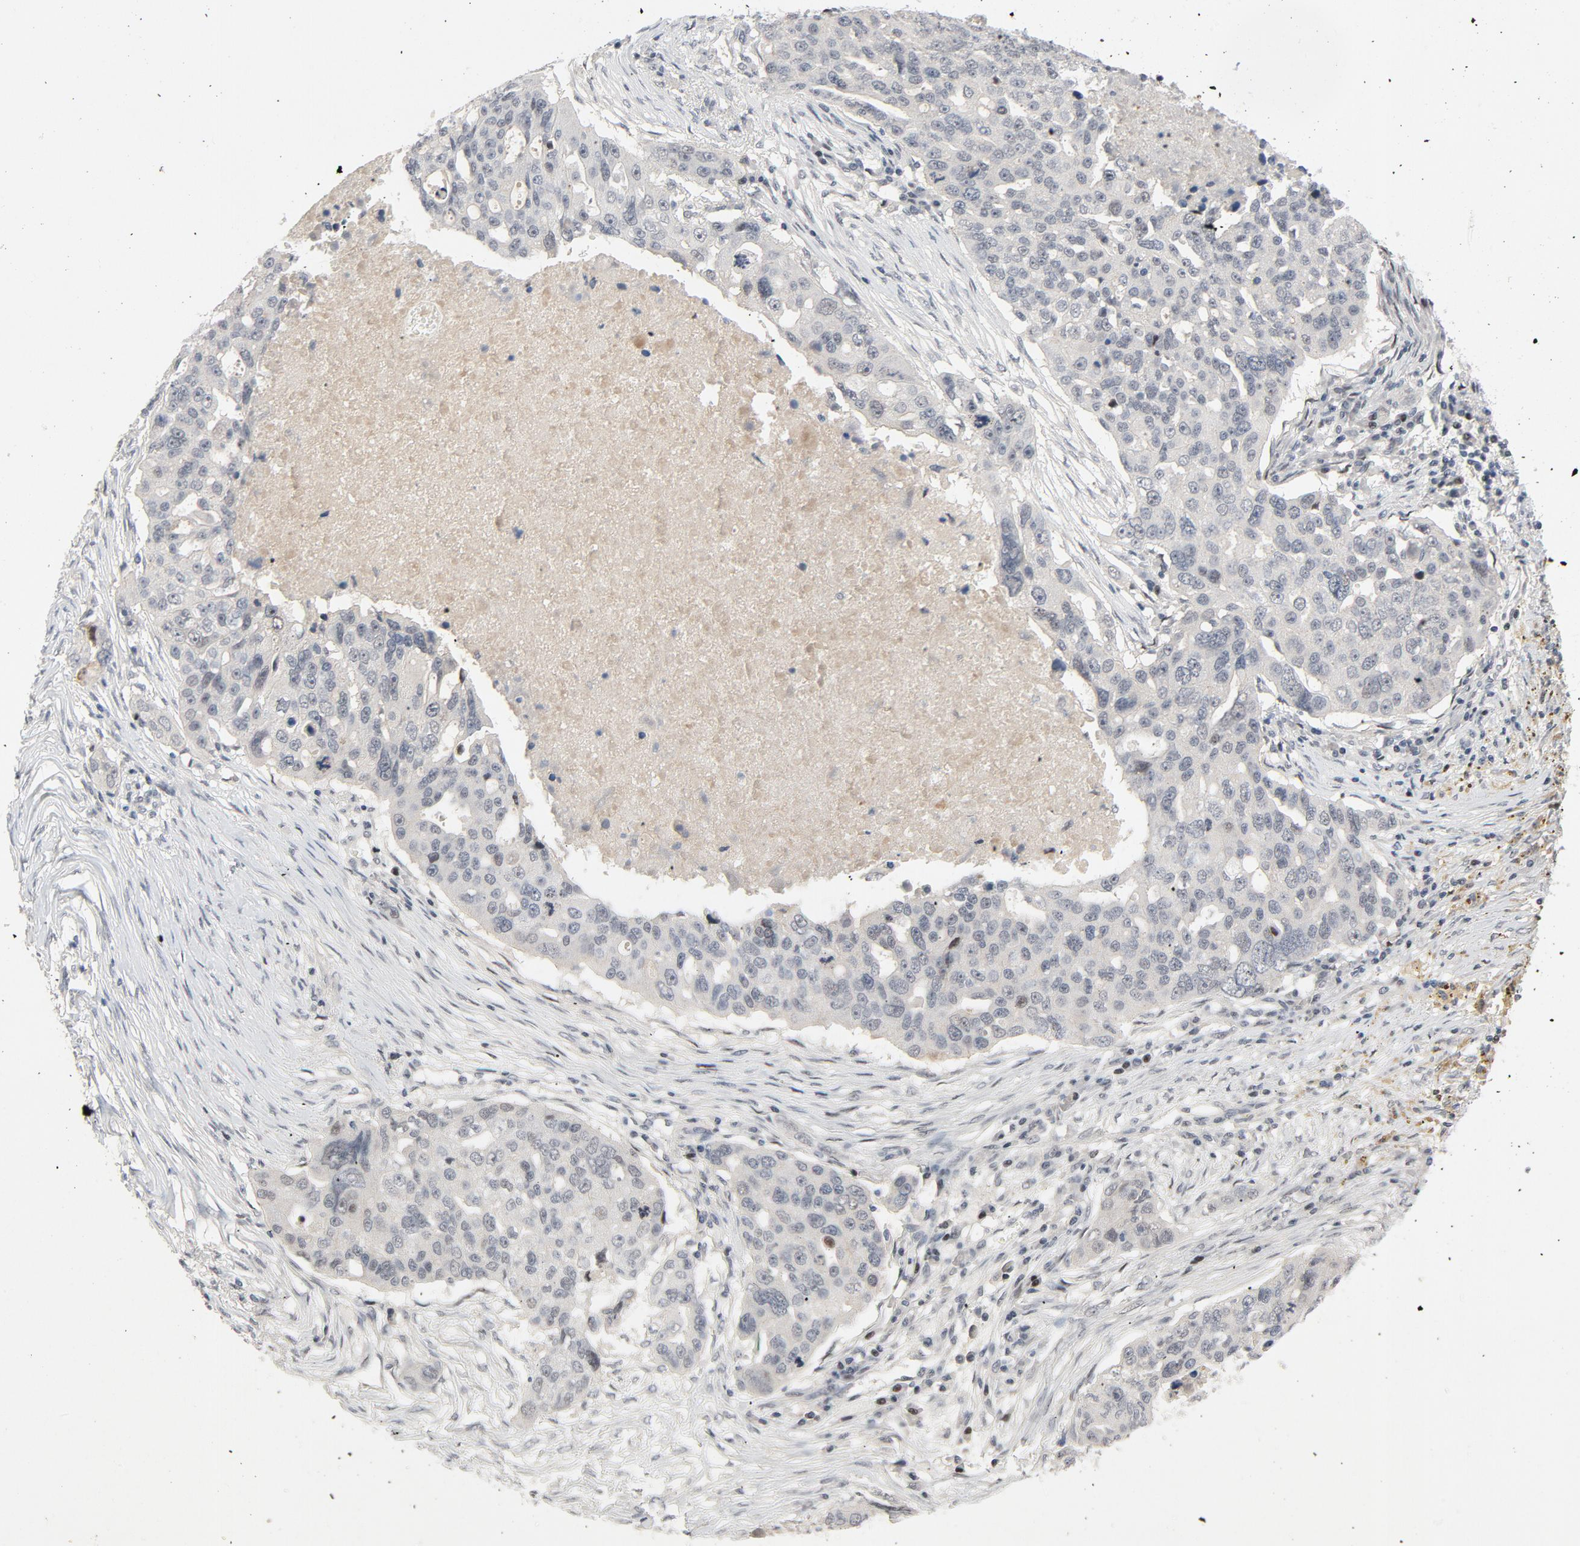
{"staining": {"intensity": "negative", "quantity": "none", "location": "none"}, "tissue": "ovarian cancer", "cell_type": "Tumor cells", "image_type": "cancer", "snomed": [{"axis": "morphology", "description": "Carcinoma, endometroid"}, {"axis": "topography", "description": "Ovary"}], "caption": "Endometroid carcinoma (ovarian) stained for a protein using IHC reveals no expression tumor cells.", "gene": "FSCB", "patient": {"sex": "female", "age": 75}}